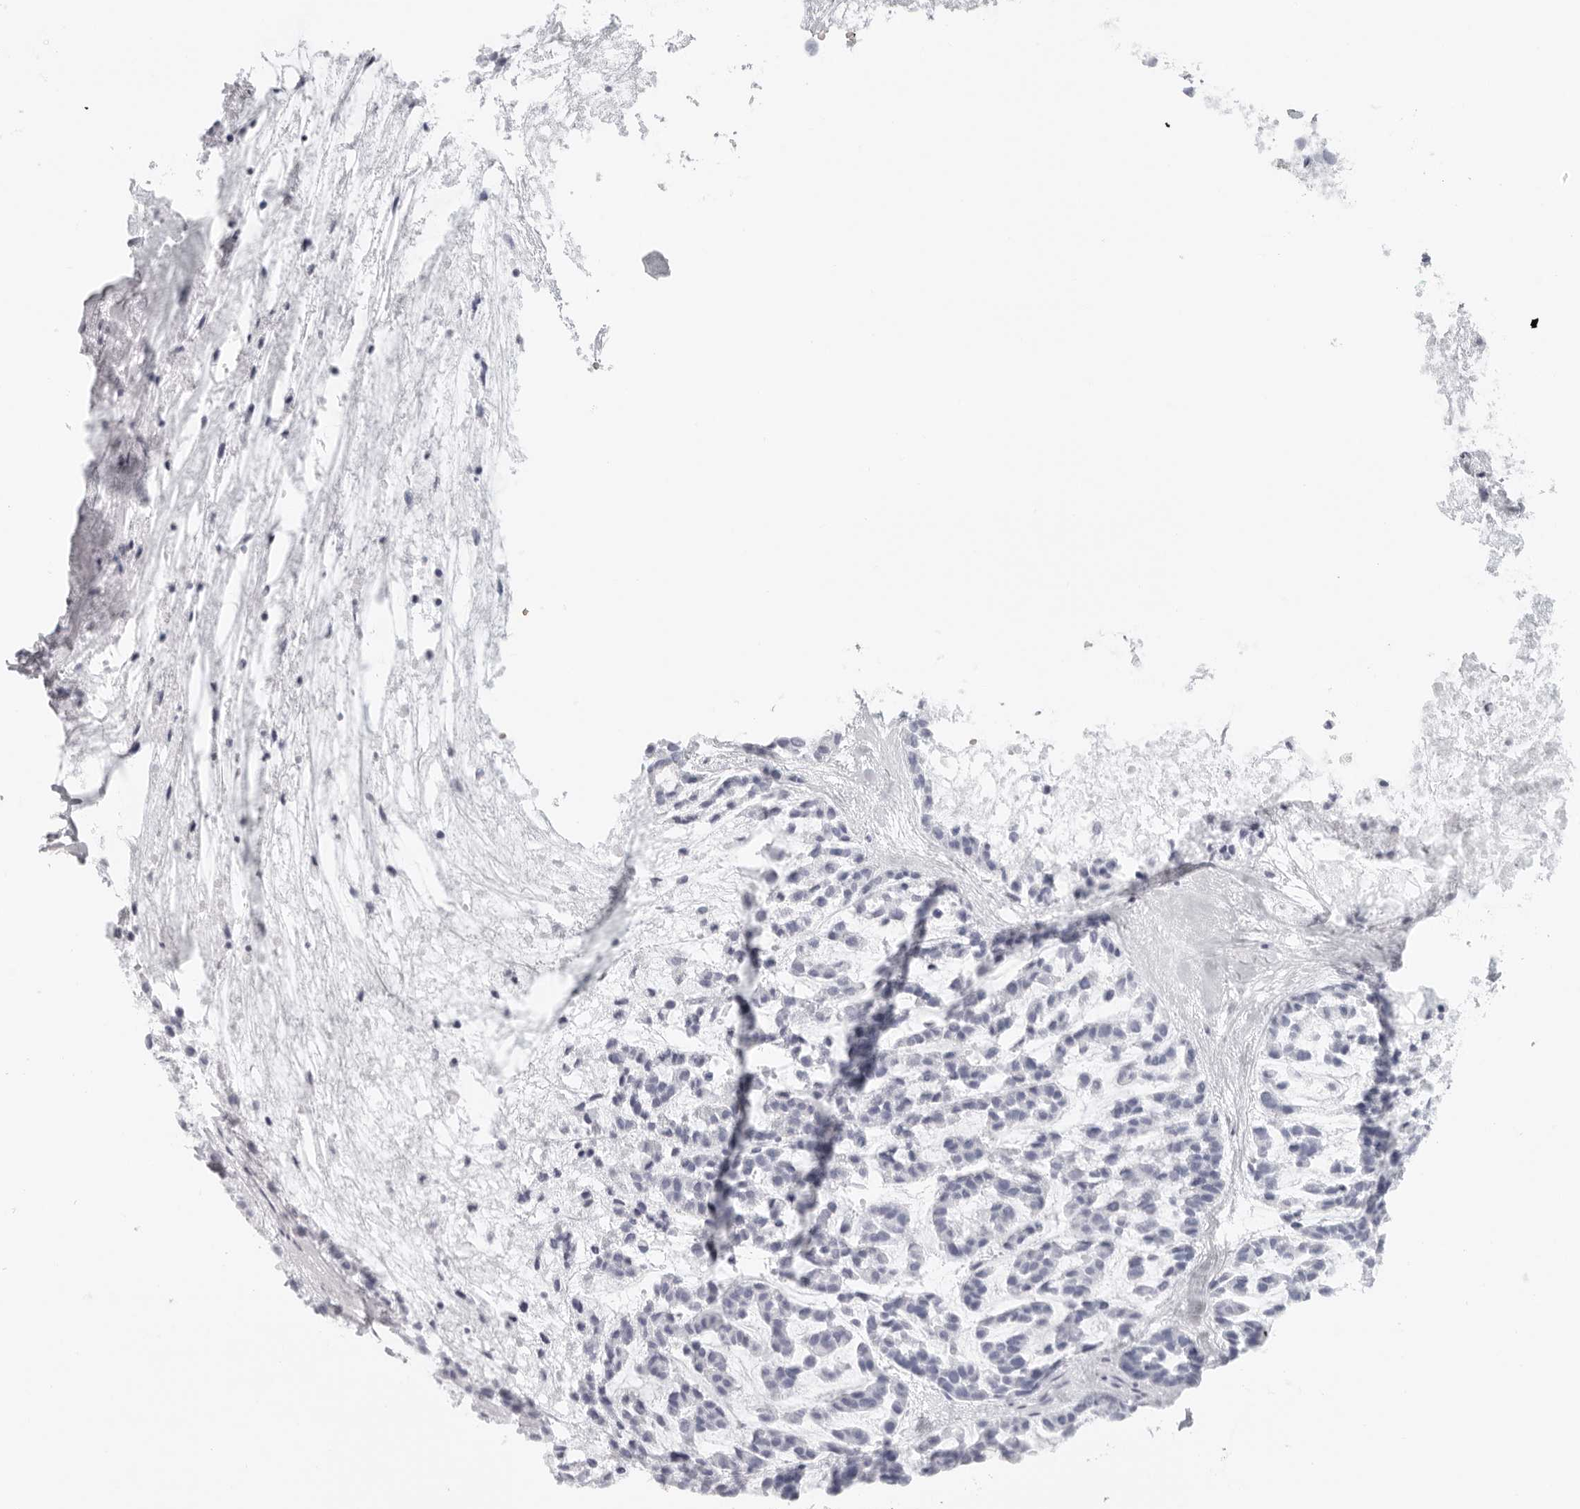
{"staining": {"intensity": "negative", "quantity": "none", "location": "none"}, "tissue": "head and neck cancer", "cell_type": "Tumor cells", "image_type": "cancer", "snomed": [{"axis": "morphology", "description": "Adenocarcinoma, NOS"}, {"axis": "morphology", "description": "Adenoma, NOS"}, {"axis": "topography", "description": "Head-Neck"}], "caption": "Tumor cells show no significant protein expression in head and neck adenoma.", "gene": "EPB41", "patient": {"sex": "female", "age": 55}}